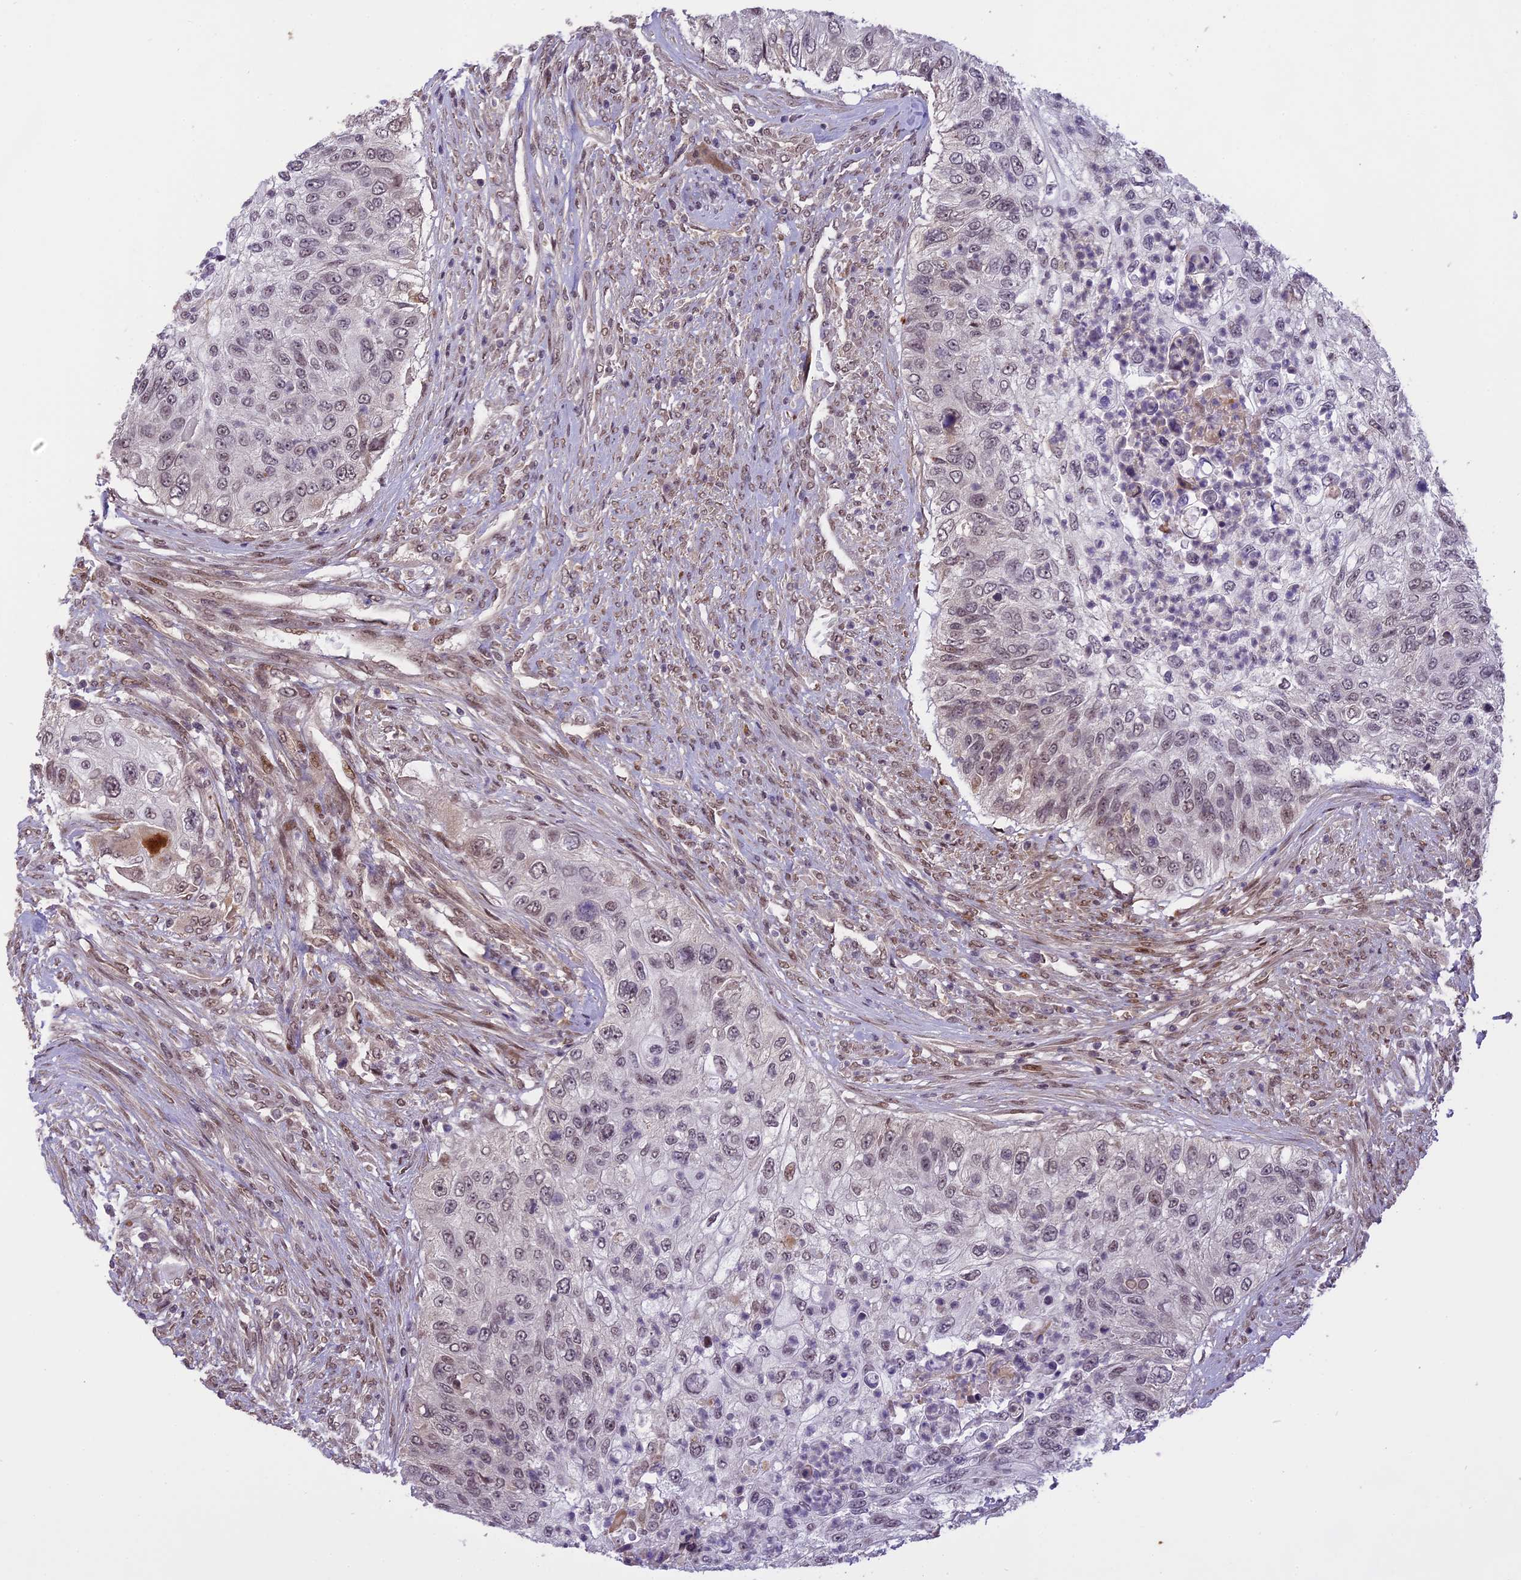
{"staining": {"intensity": "negative", "quantity": "none", "location": "none"}, "tissue": "urothelial cancer", "cell_type": "Tumor cells", "image_type": "cancer", "snomed": [{"axis": "morphology", "description": "Urothelial carcinoma, High grade"}, {"axis": "topography", "description": "Urinary bladder"}], "caption": "Immunohistochemical staining of human urothelial cancer displays no significant staining in tumor cells.", "gene": "PRELID2", "patient": {"sex": "female", "age": 60}}